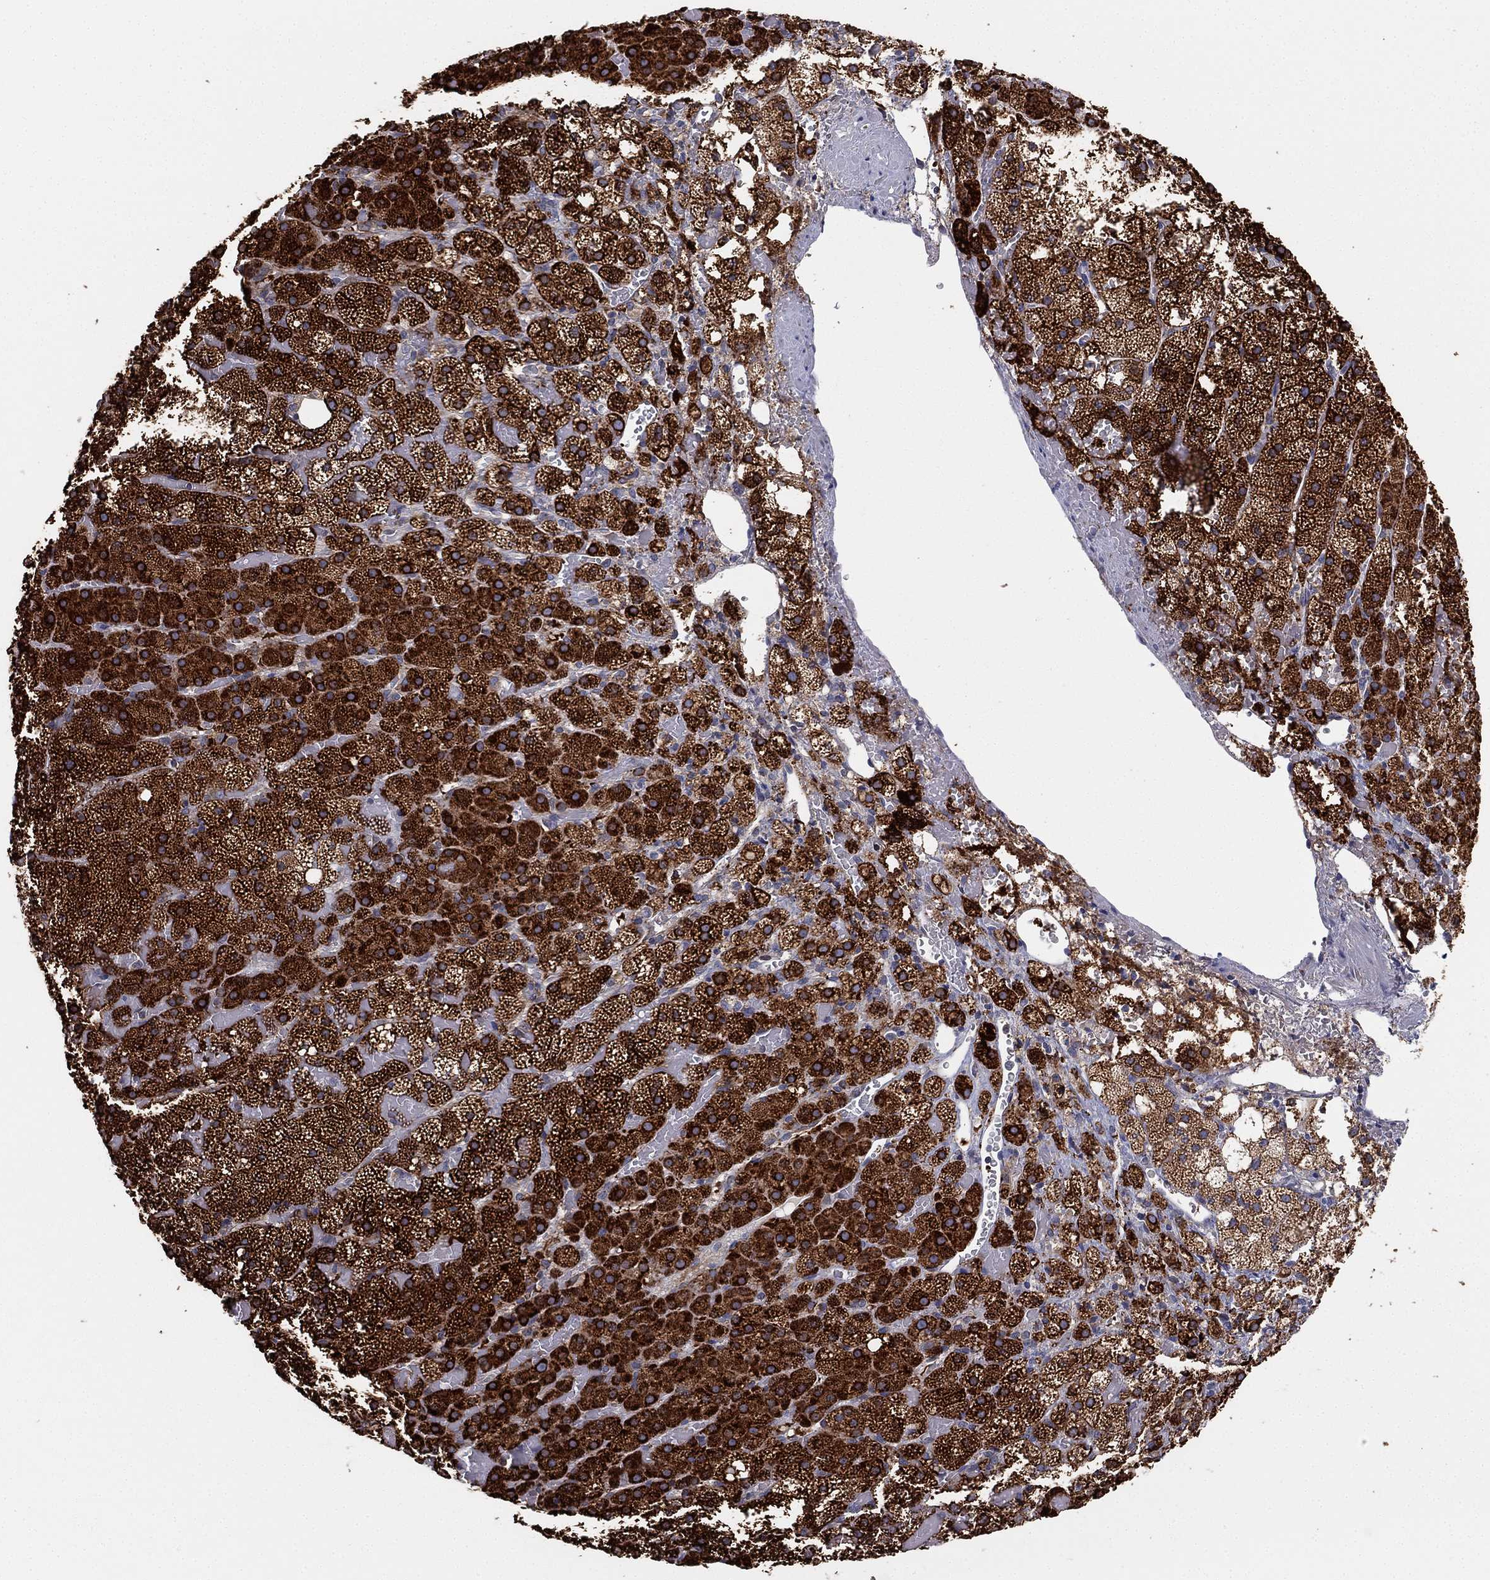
{"staining": {"intensity": "strong", "quantity": ">75%", "location": "cytoplasmic/membranous"}, "tissue": "adrenal gland", "cell_type": "Glandular cells", "image_type": "normal", "snomed": [{"axis": "morphology", "description": "Normal tissue, NOS"}, {"axis": "topography", "description": "Adrenal gland"}], "caption": "This is a micrograph of IHC staining of normal adrenal gland, which shows strong positivity in the cytoplasmic/membranous of glandular cells.", "gene": "CYB5B", "patient": {"sex": "male", "age": 53}}